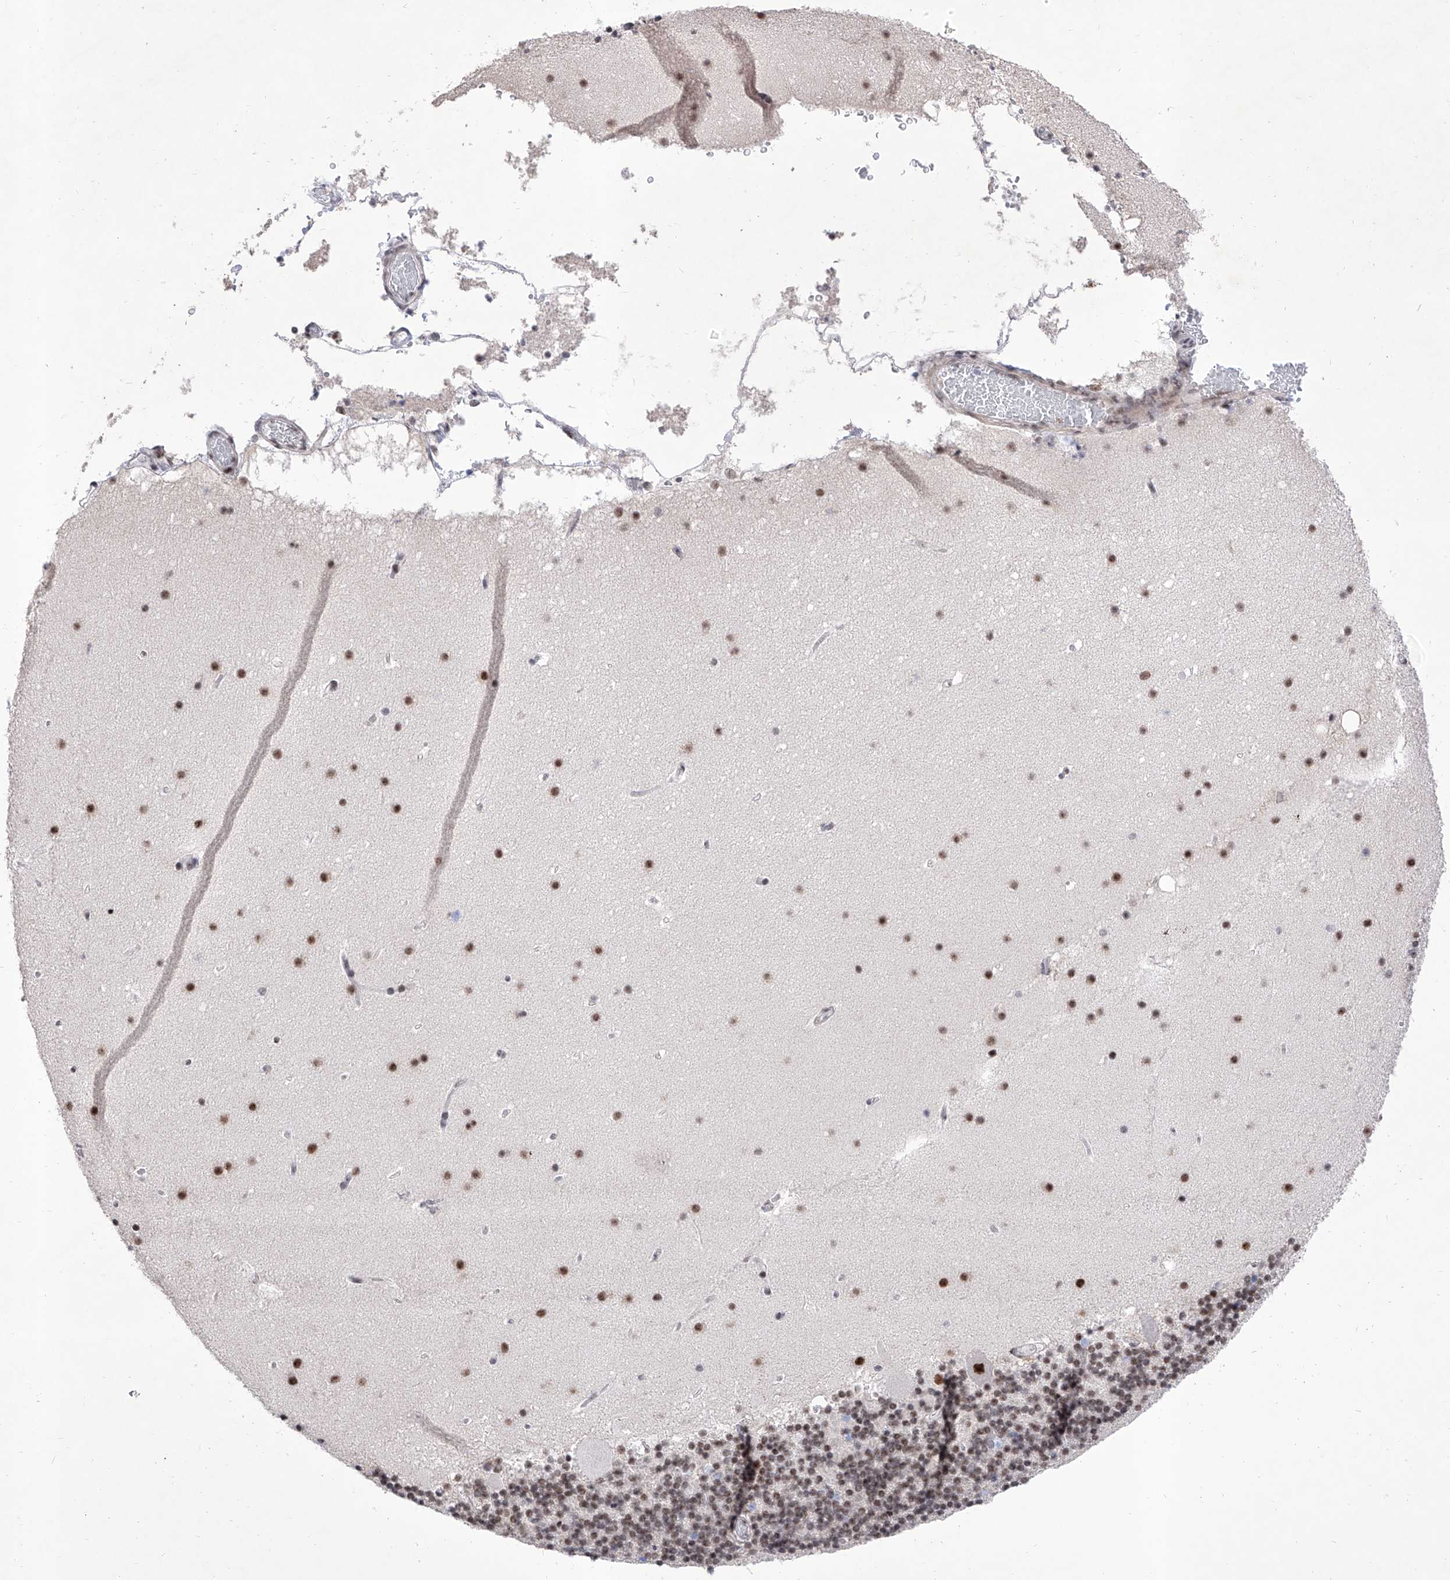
{"staining": {"intensity": "strong", "quantity": "25%-75%", "location": "nuclear"}, "tissue": "cerebellum", "cell_type": "Cells in granular layer", "image_type": "normal", "snomed": [{"axis": "morphology", "description": "Normal tissue, NOS"}, {"axis": "topography", "description": "Cerebellum"}], "caption": "IHC of unremarkable human cerebellum shows high levels of strong nuclear staining in about 25%-75% of cells in granular layer.", "gene": "ATN1", "patient": {"sex": "male", "age": 57}}